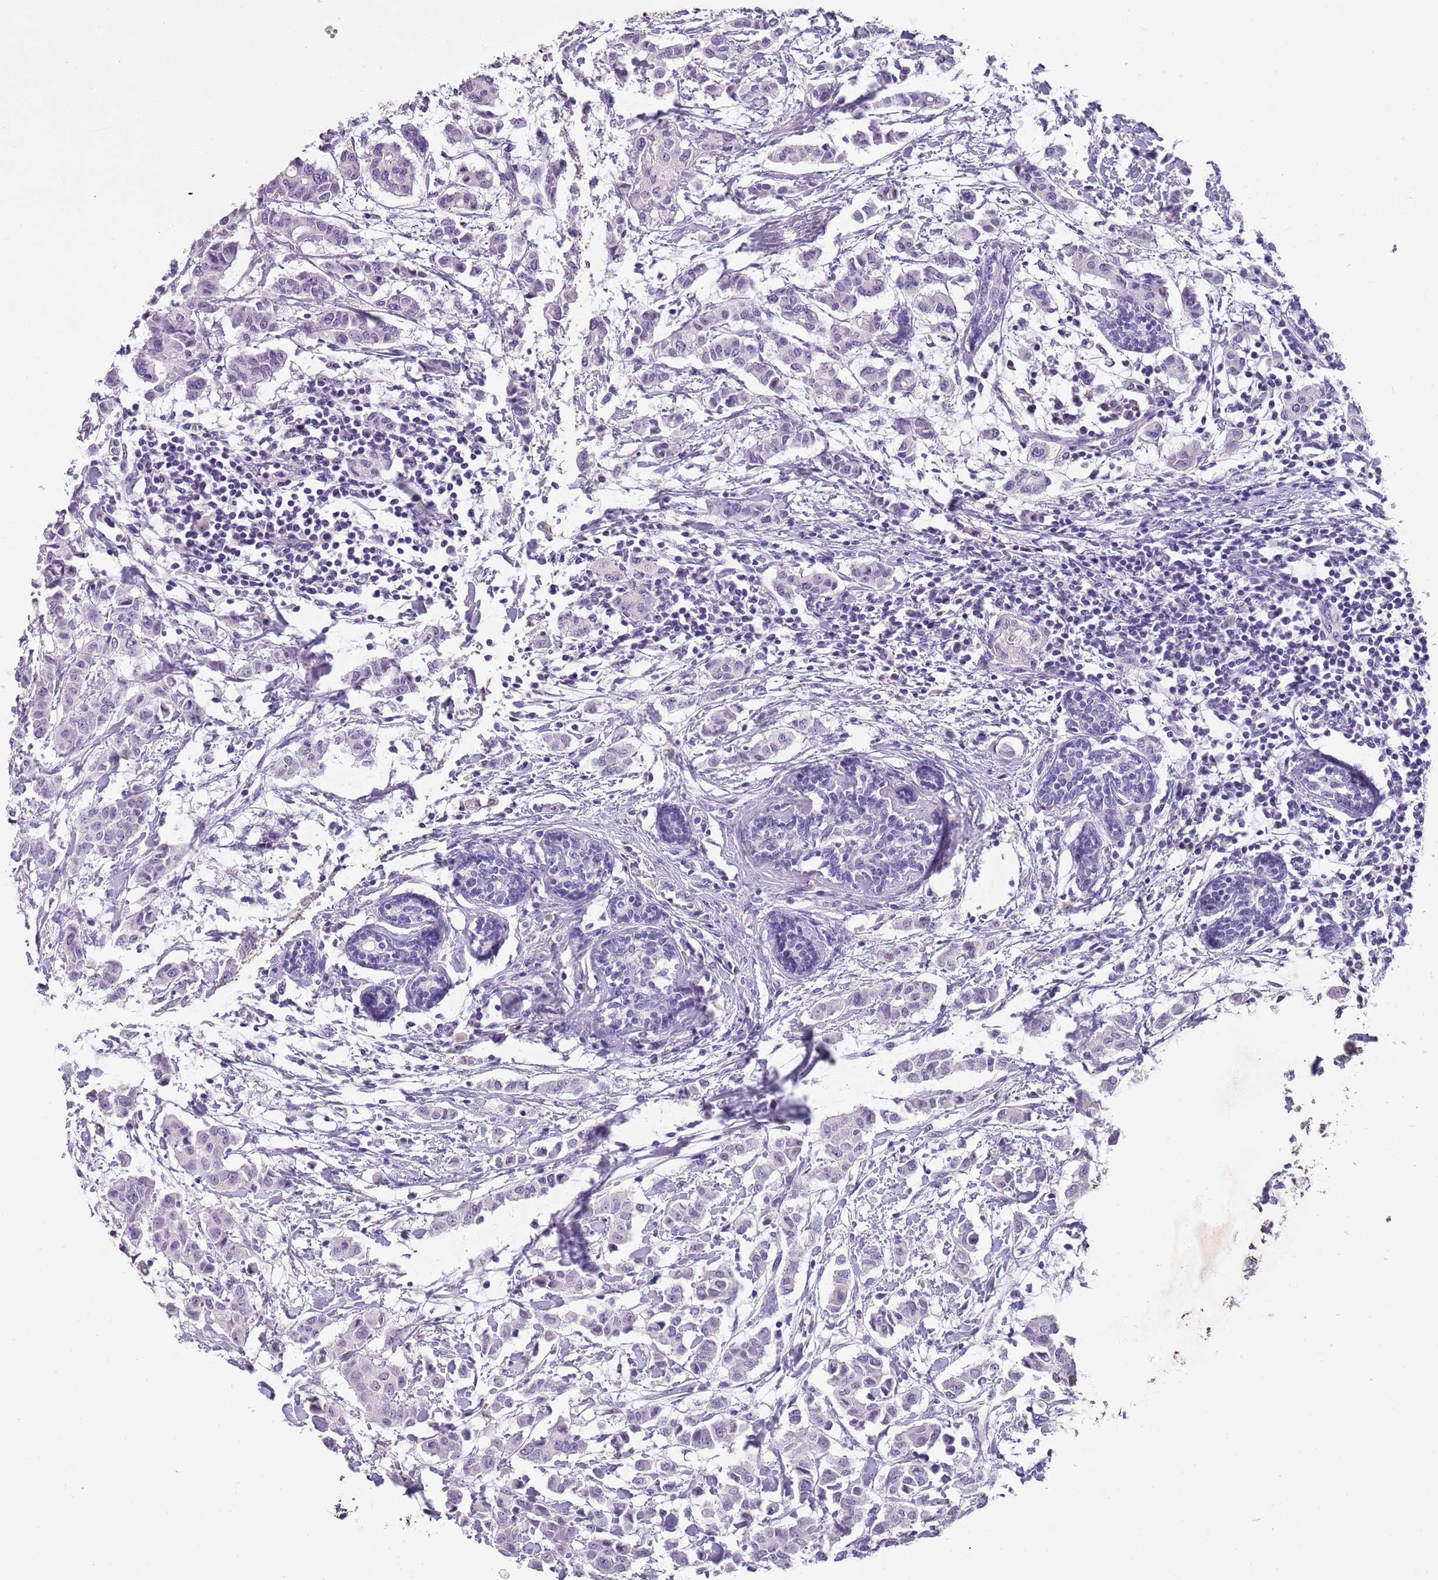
{"staining": {"intensity": "negative", "quantity": "none", "location": "none"}, "tissue": "breast cancer", "cell_type": "Tumor cells", "image_type": "cancer", "snomed": [{"axis": "morphology", "description": "Duct carcinoma"}, {"axis": "topography", "description": "Breast"}], "caption": "High power microscopy photomicrograph of an immunohistochemistry micrograph of breast cancer, revealing no significant expression in tumor cells.", "gene": "SLC35E3", "patient": {"sex": "female", "age": 40}}